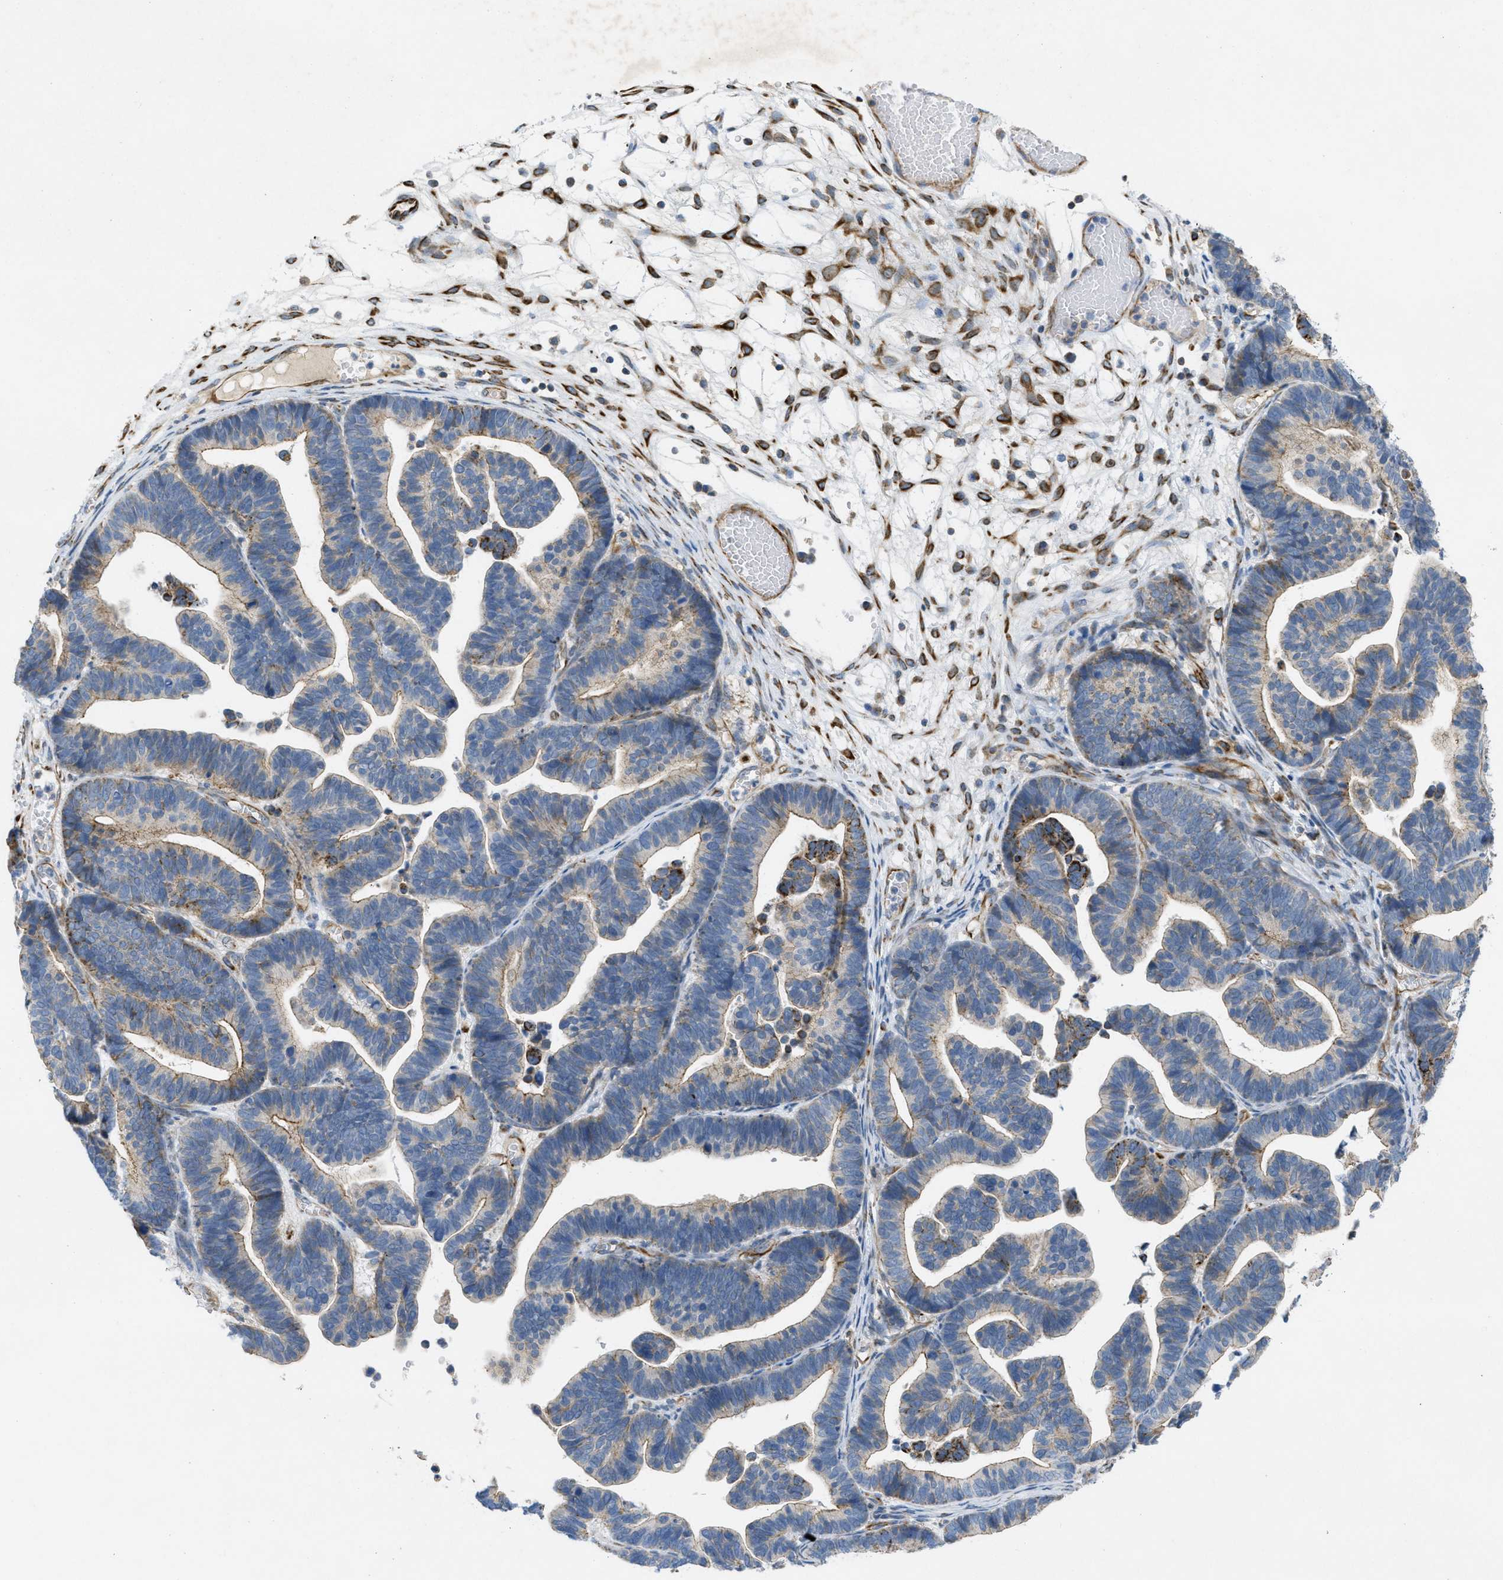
{"staining": {"intensity": "strong", "quantity": "<25%", "location": "cytoplasmic/membranous"}, "tissue": "ovarian cancer", "cell_type": "Tumor cells", "image_type": "cancer", "snomed": [{"axis": "morphology", "description": "Cystadenocarcinoma, serous, NOS"}, {"axis": "topography", "description": "Ovary"}], "caption": "About <25% of tumor cells in human ovarian cancer (serous cystadenocarcinoma) reveal strong cytoplasmic/membranous protein staining as visualized by brown immunohistochemical staining.", "gene": "BTN3A1", "patient": {"sex": "female", "age": 56}}